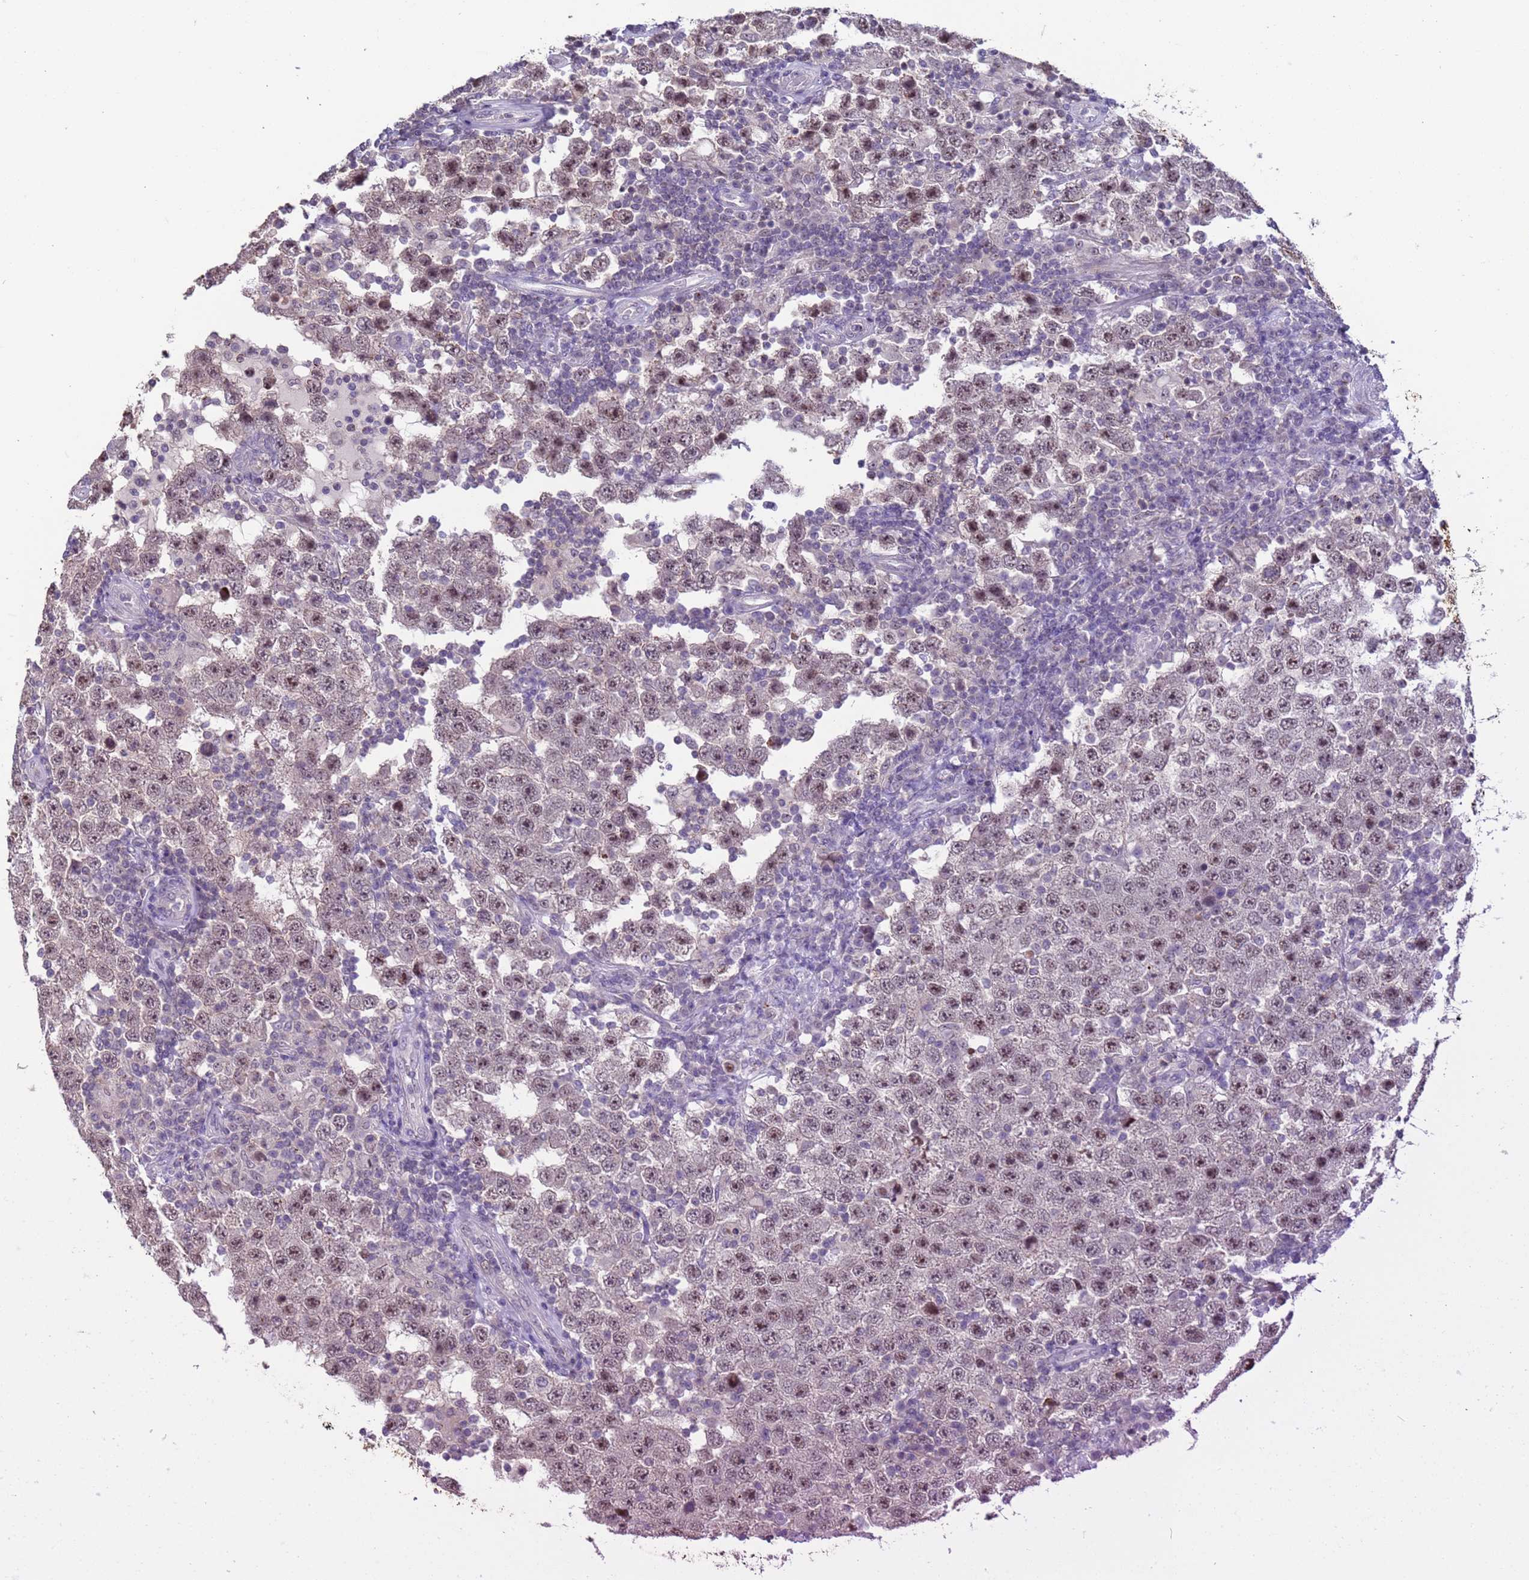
{"staining": {"intensity": "moderate", "quantity": "25%-75%", "location": "nuclear"}, "tissue": "testis cancer", "cell_type": "Tumor cells", "image_type": "cancer", "snomed": [{"axis": "morphology", "description": "Normal tissue, NOS"}, {"axis": "morphology", "description": "Urothelial carcinoma, High grade"}, {"axis": "morphology", "description": "Seminoma, NOS"}, {"axis": "morphology", "description": "Carcinoma, Embryonal, NOS"}, {"axis": "topography", "description": "Urinary bladder"}, {"axis": "topography", "description": "Testis"}], "caption": "A brown stain labels moderate nuclear expression of a protein in embryonal carcinoma (testis) tumor cells. The staining was performed using DAB (3,3'-diaminobenzidine) to visualize the protein expression in brown, while the nuclei were stained in blue with hematoxylin (Magnification: 20x).", "gene": "VWA3A", "patient": {"sex": "male", "age": 41}}